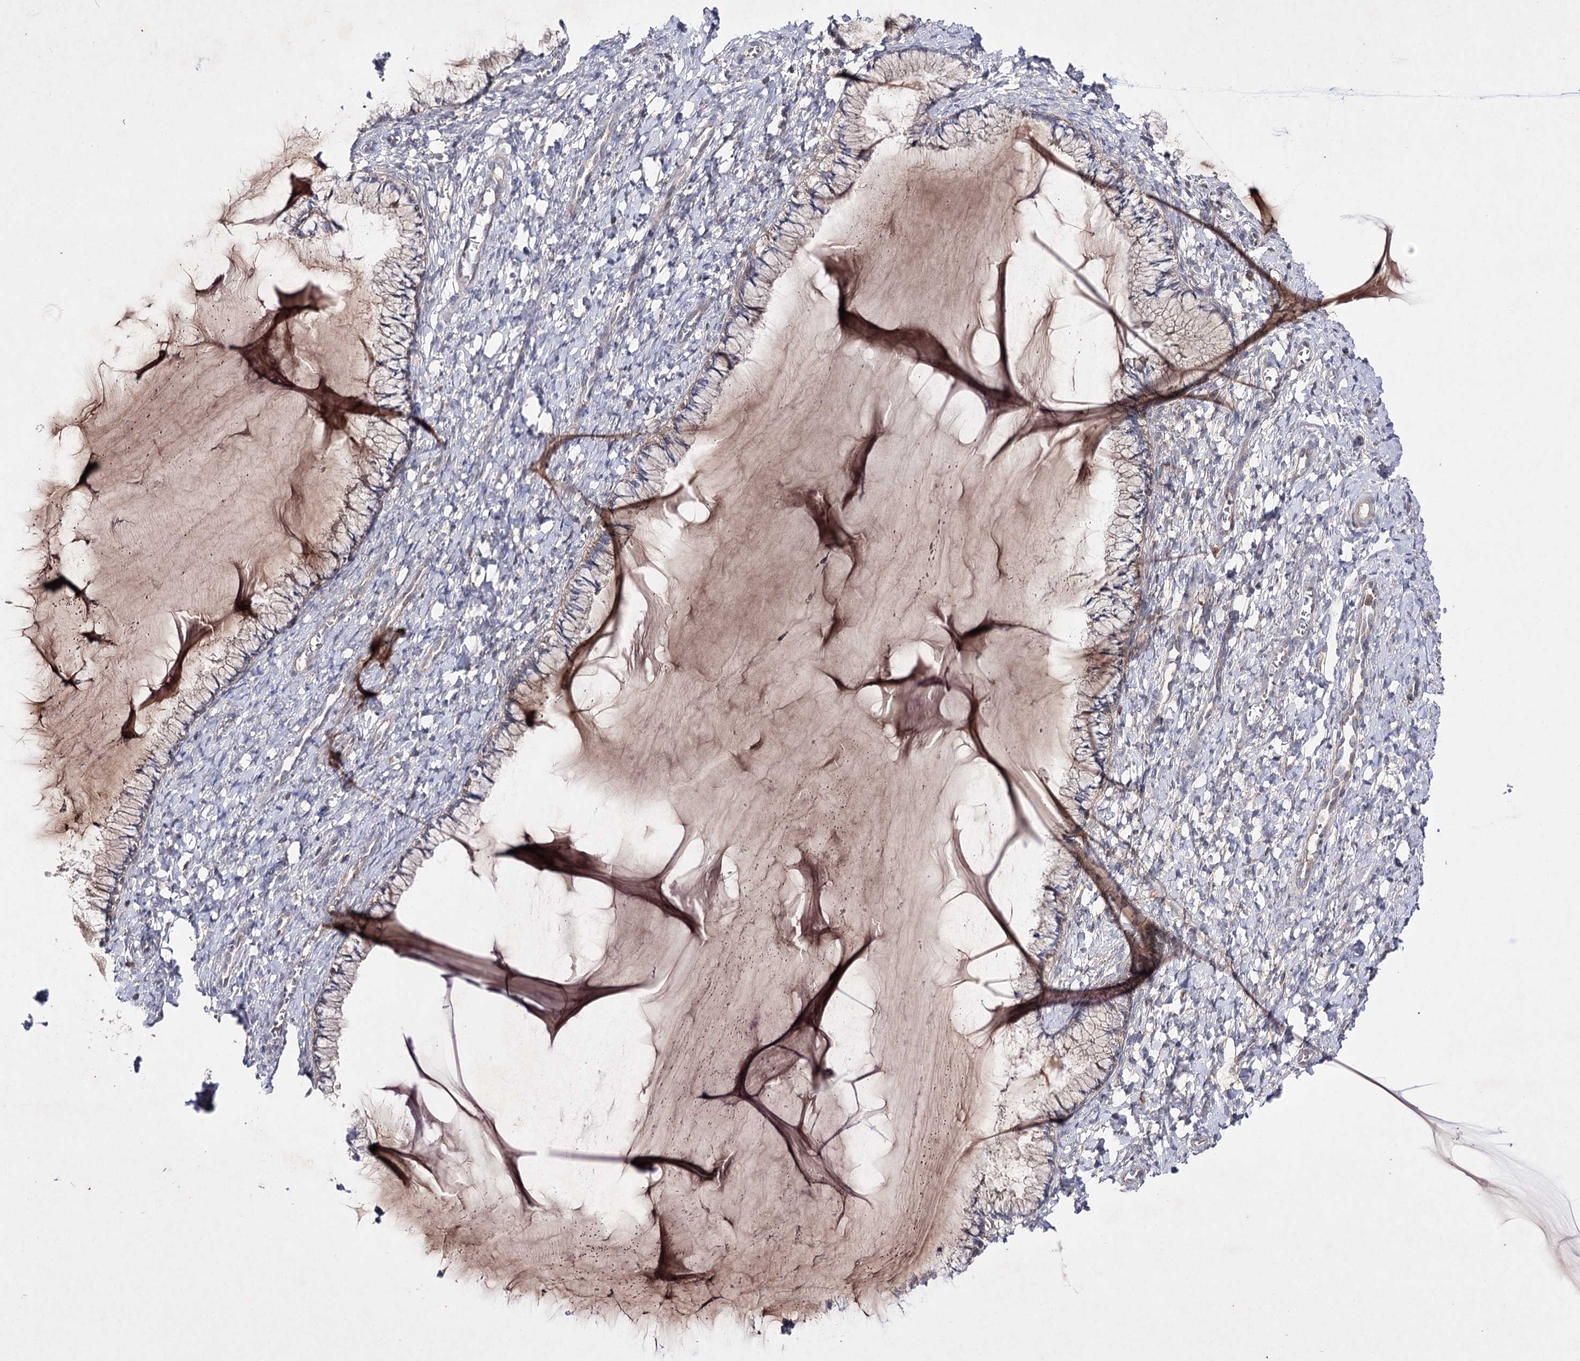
{"staining": {"intensity": "weak", "quantity": "<25%", "location": "cytoplasmic/membranous"}, "tissue": "cervix", "cell_type": "Glandular cells", "image_type": "normal", "snomed": [{"axis": "morphology", "description": "Normal tissue, NOS"}, {"axis": "morphology", "description": "Adenocarcinoma, NOS"}, {"axis": "topography", "description": "Cervix"}], "caption": "This is an immunohistochemistry micrograph of normal human cervix. There is no staining in glandular cells.", "gene": "BCR", "patient": {"sex": "female", "age": 29}}